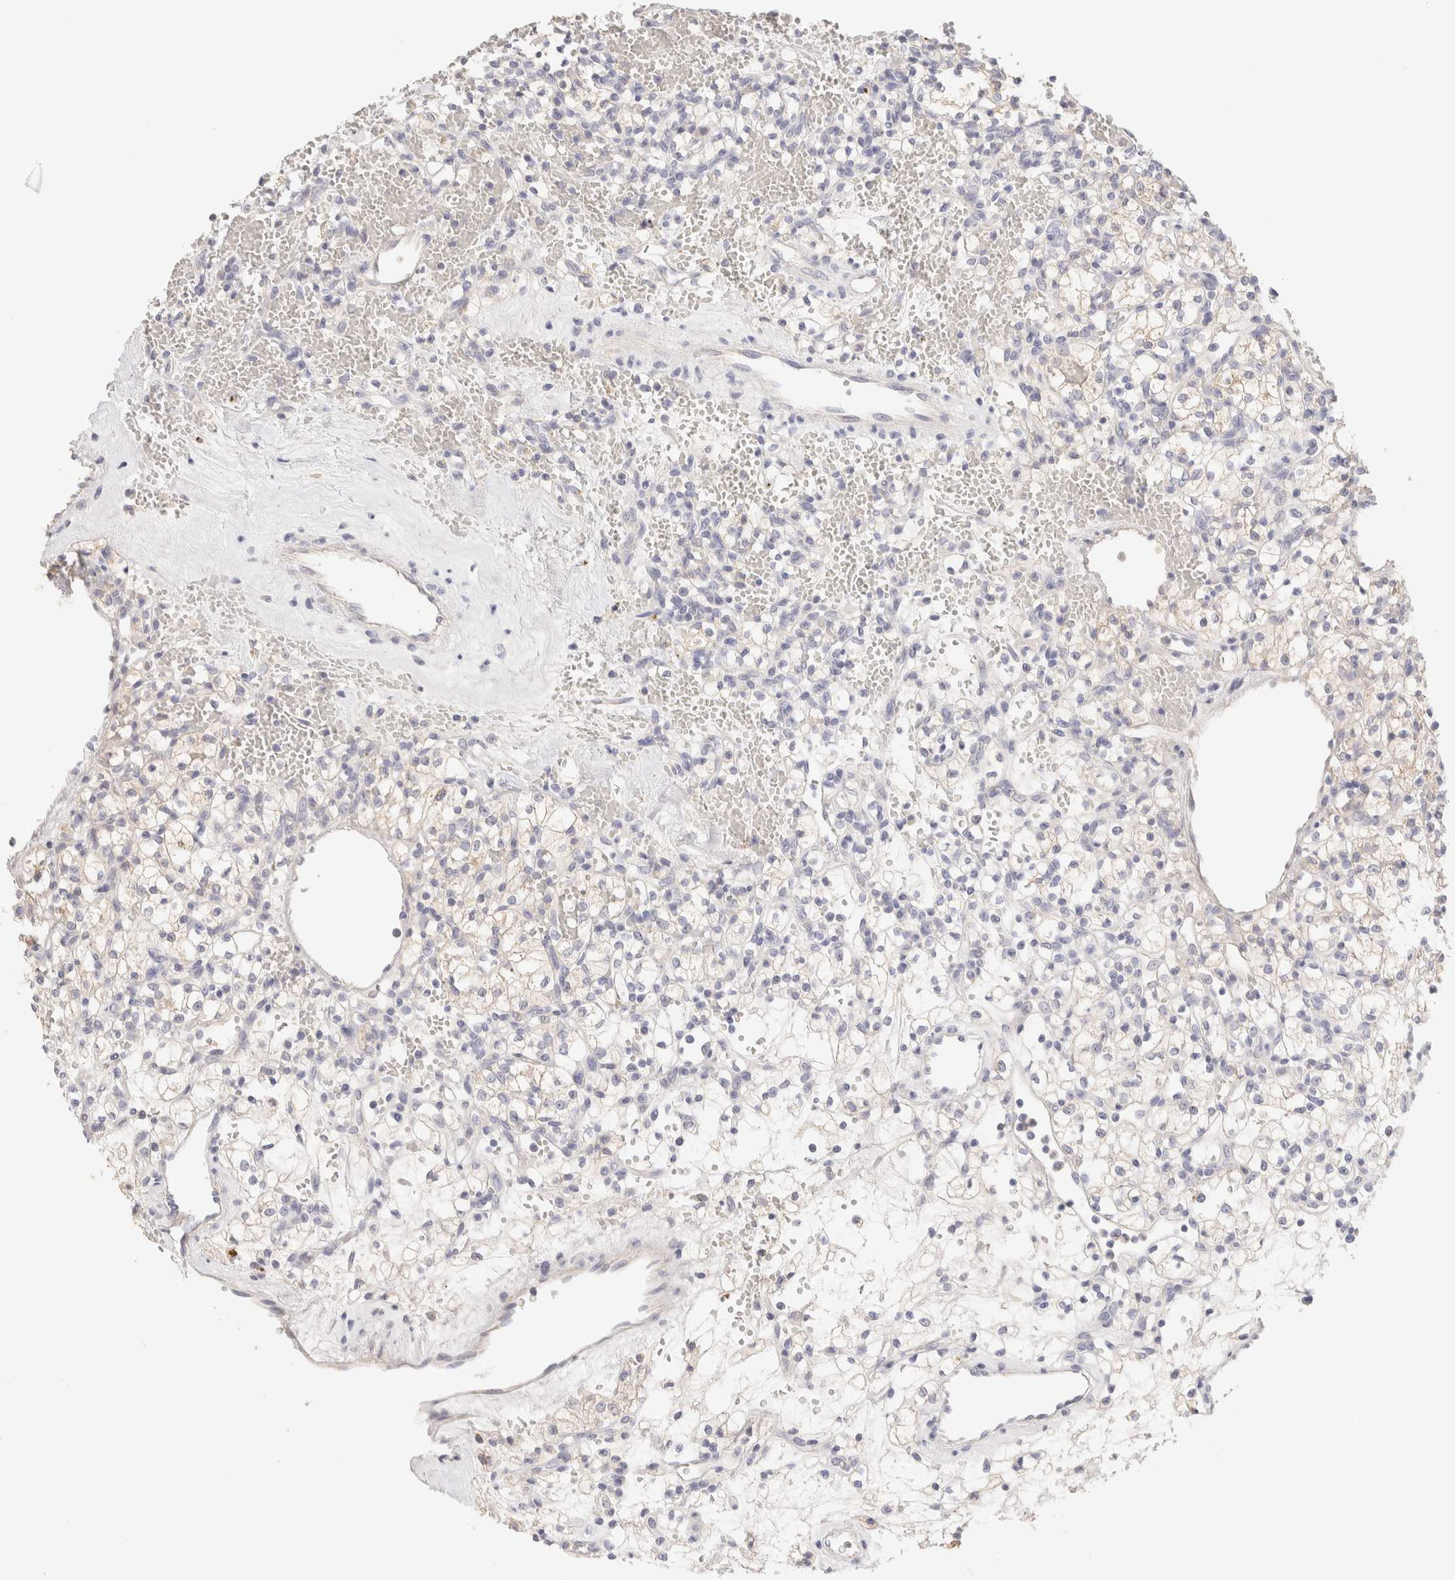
{"staining": {"intensity": "negative", "quantity": "none", "location": "none"}, "tissue": "renal cancer", "cell_type": "Tumor cells", "image_type": "cancer", "snomed": [{"axis": "morphology", "description": "Adenocarcinoma, NOS"}, {"axis": "topography", "description": "Kidney"}], "caption": "IHC histopathology image of neoplastic tissue: renal cancer stained with DAB (3,3'-diaminobenzidine) reveals no significant protein positivity in tumor cells. (Stains: DAB (3,3'-diaminobenzidine) immunohistochemistry with hematoxylin counter stain, Microscopy: brightfield microscopy at high magnification).", "gene": "SCGB2A2", "patient": {"sex": "female", "age": 60}}